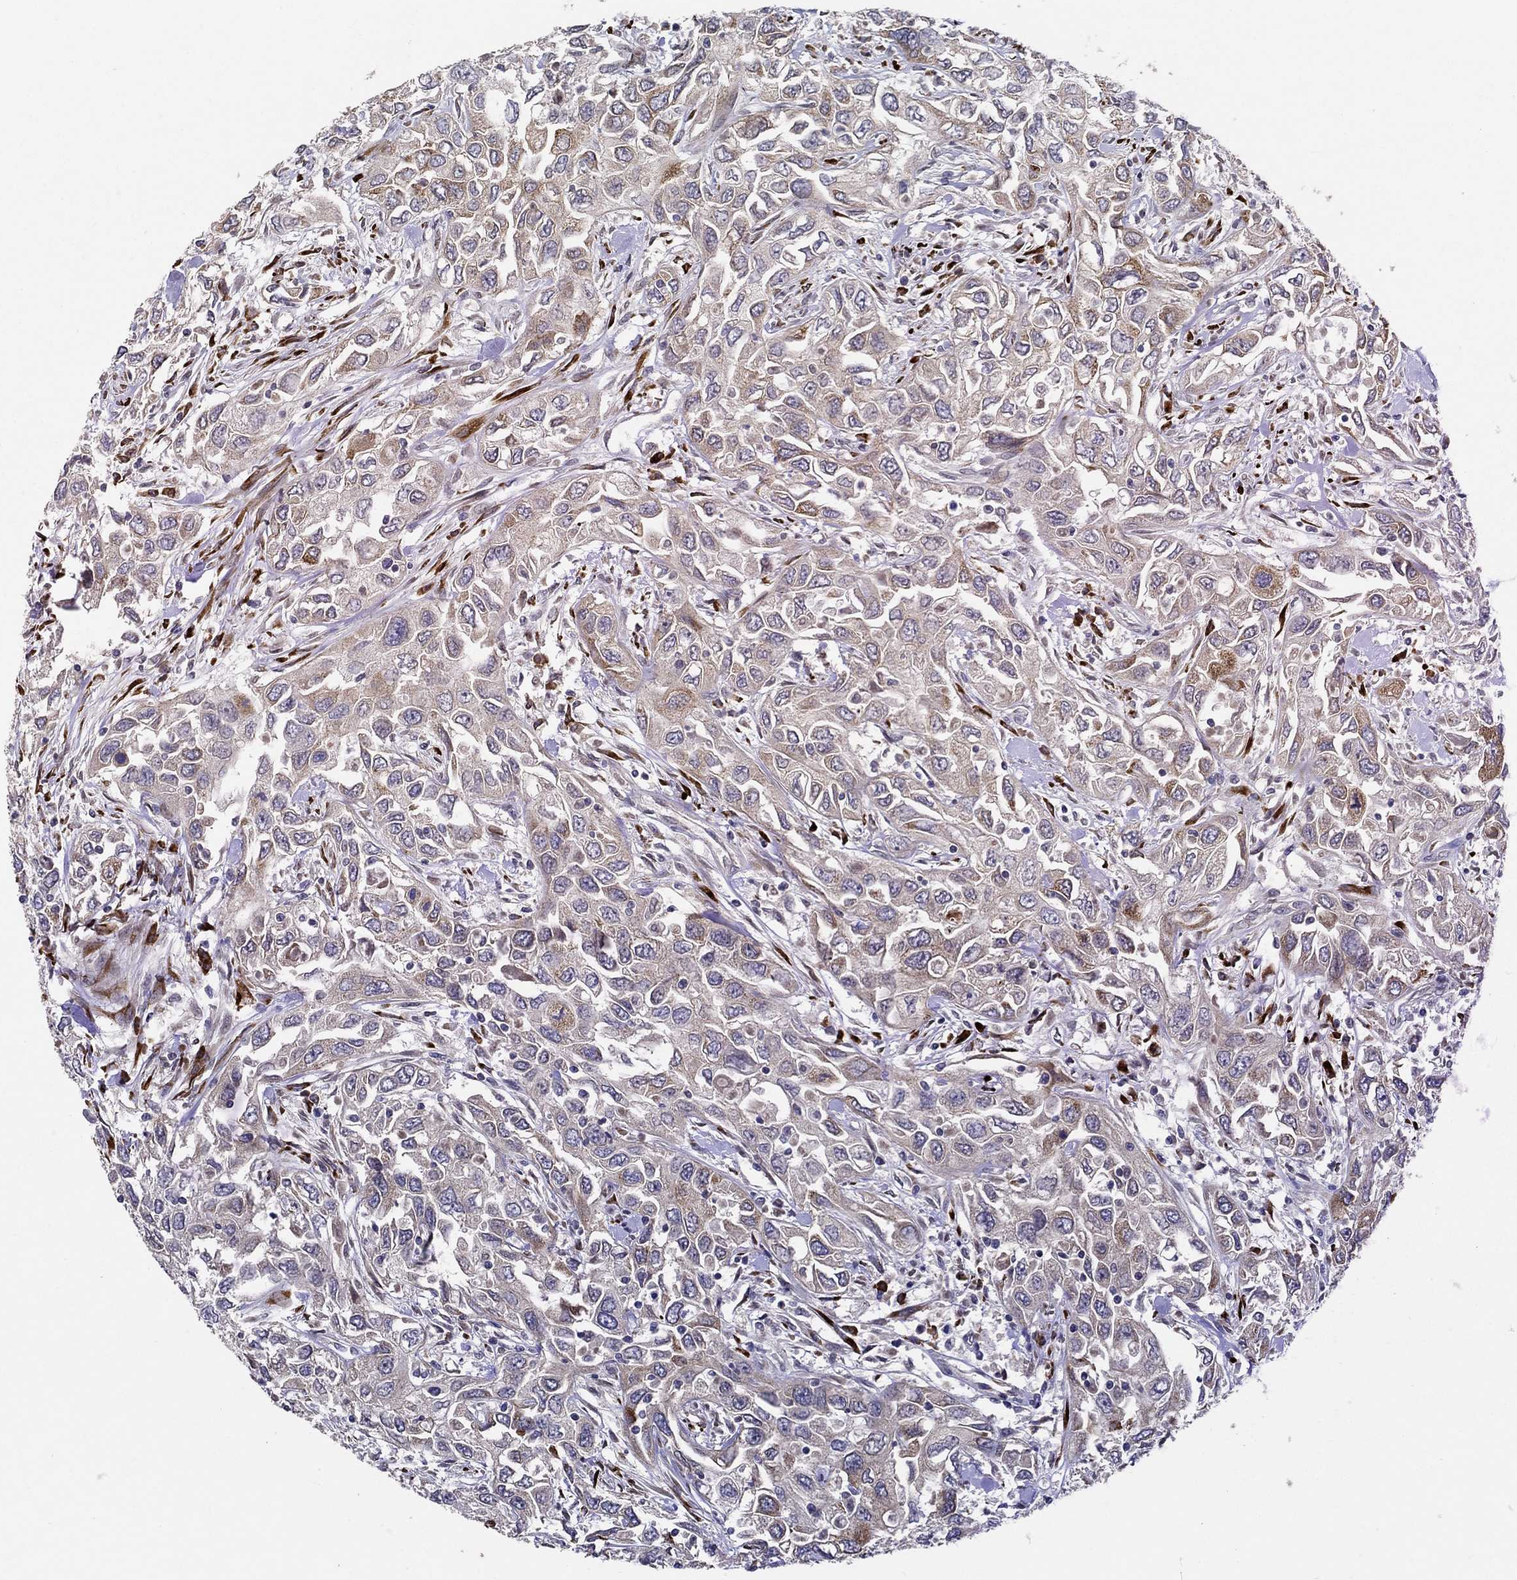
{"staining": {"intensity": "moderate", "quantity": "<25%", "location": "cytoplasmic/membranous"}, "tissue": "urothelial cancer", "cell_type": "Tumor cells", "image_type": "cancer", "snomed": [{"axis": "morphology", "description": "Urothelial carcinoma, High grade"}, {"axis": "topography", "description": "Urinary bladder"}], "caption": "Protein staining displays moderate cytoplasmic/membranous positivity in approximately <25% of tumor cells in urothelial cancer.", "gene": "CETN3", "patient": {"sex": "male", "age": 76}}